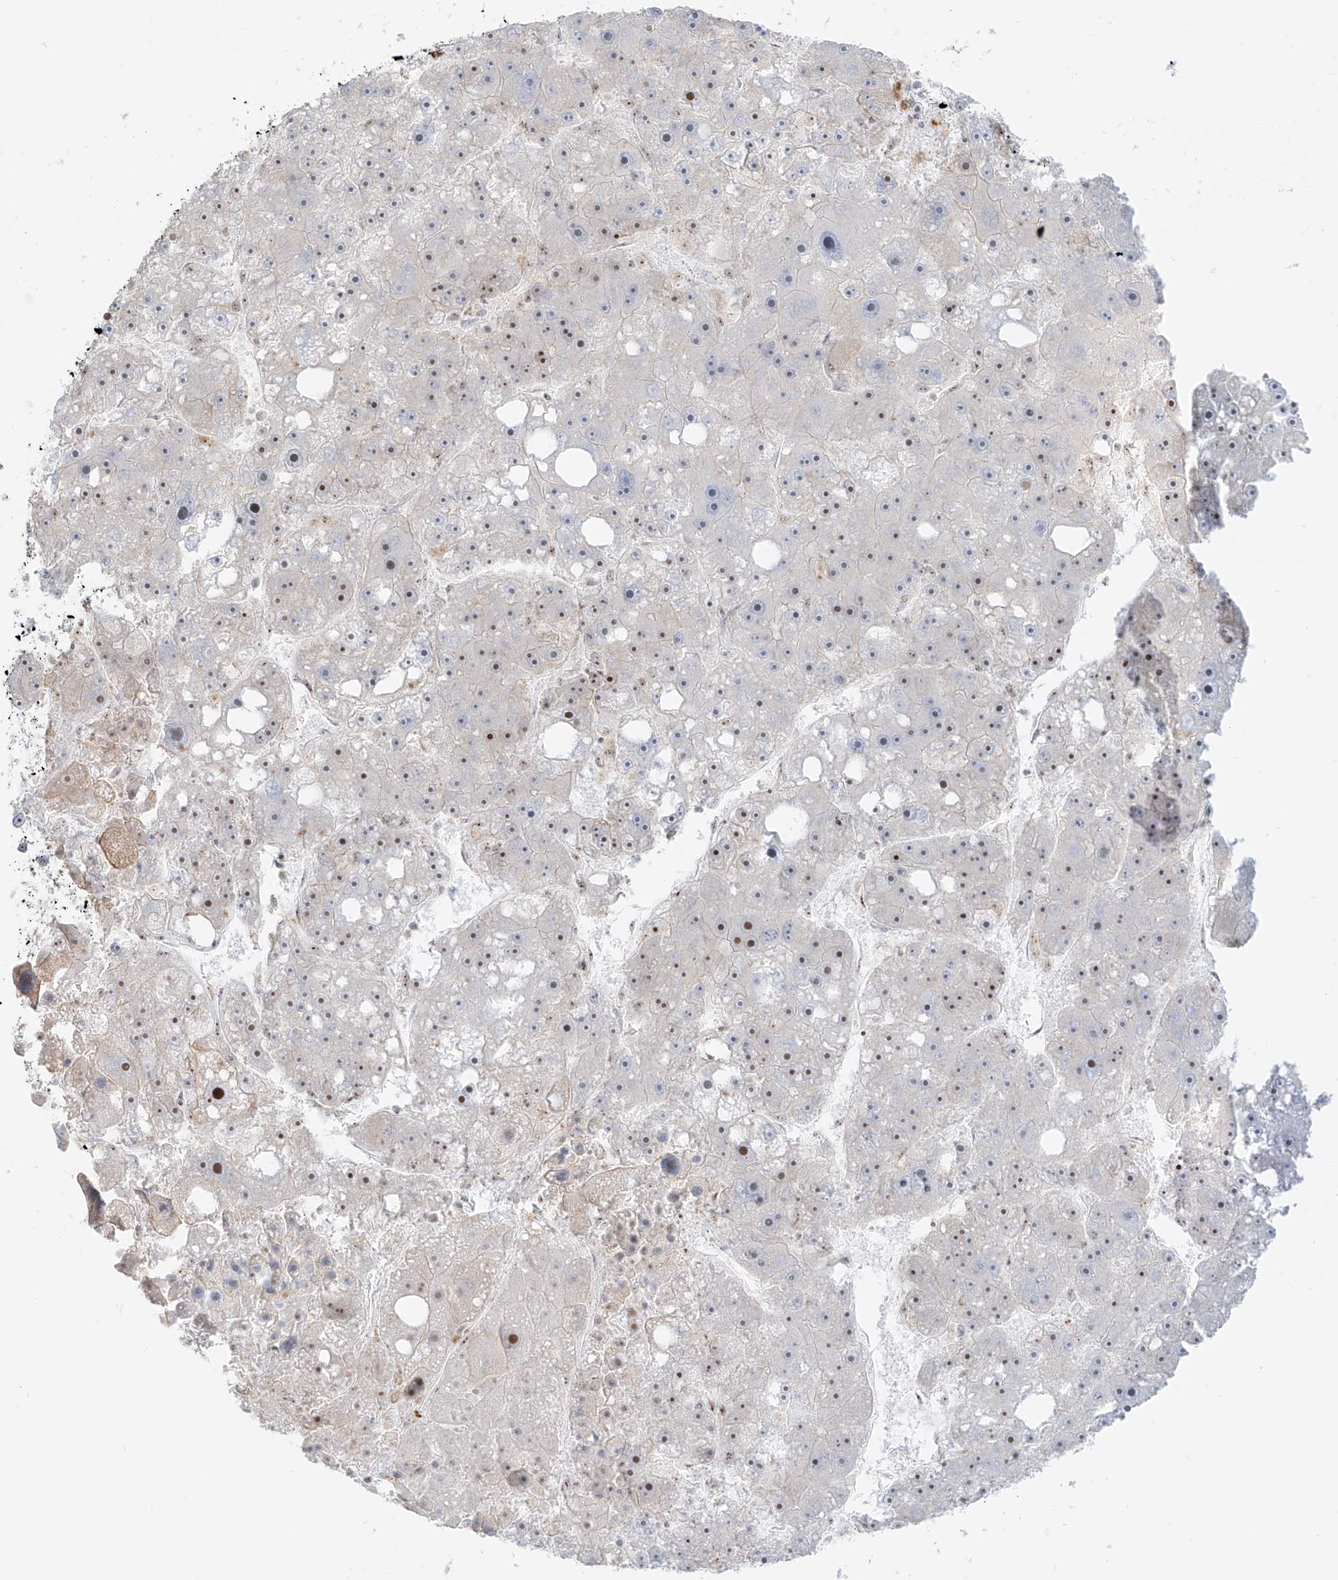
{"staining": {"intensity": "negative", "quantity": "none", "location": "none"}, "tissue": "liver cancer", "cell_type": "Tumor cells", "image_type": "cancer", "snomed": [{"axis": "morphology", "description": "Carcinoma, Hepatocellular, NOS"}, {"axis": "topography", "description": "Liver"}], "caption": "Protein analysis of liver hepatocellular carcinoma demonstrates no significant expression in tumor cells.", "gene": "ZNF512", "patient": {"sex": "female", "age": 61}}